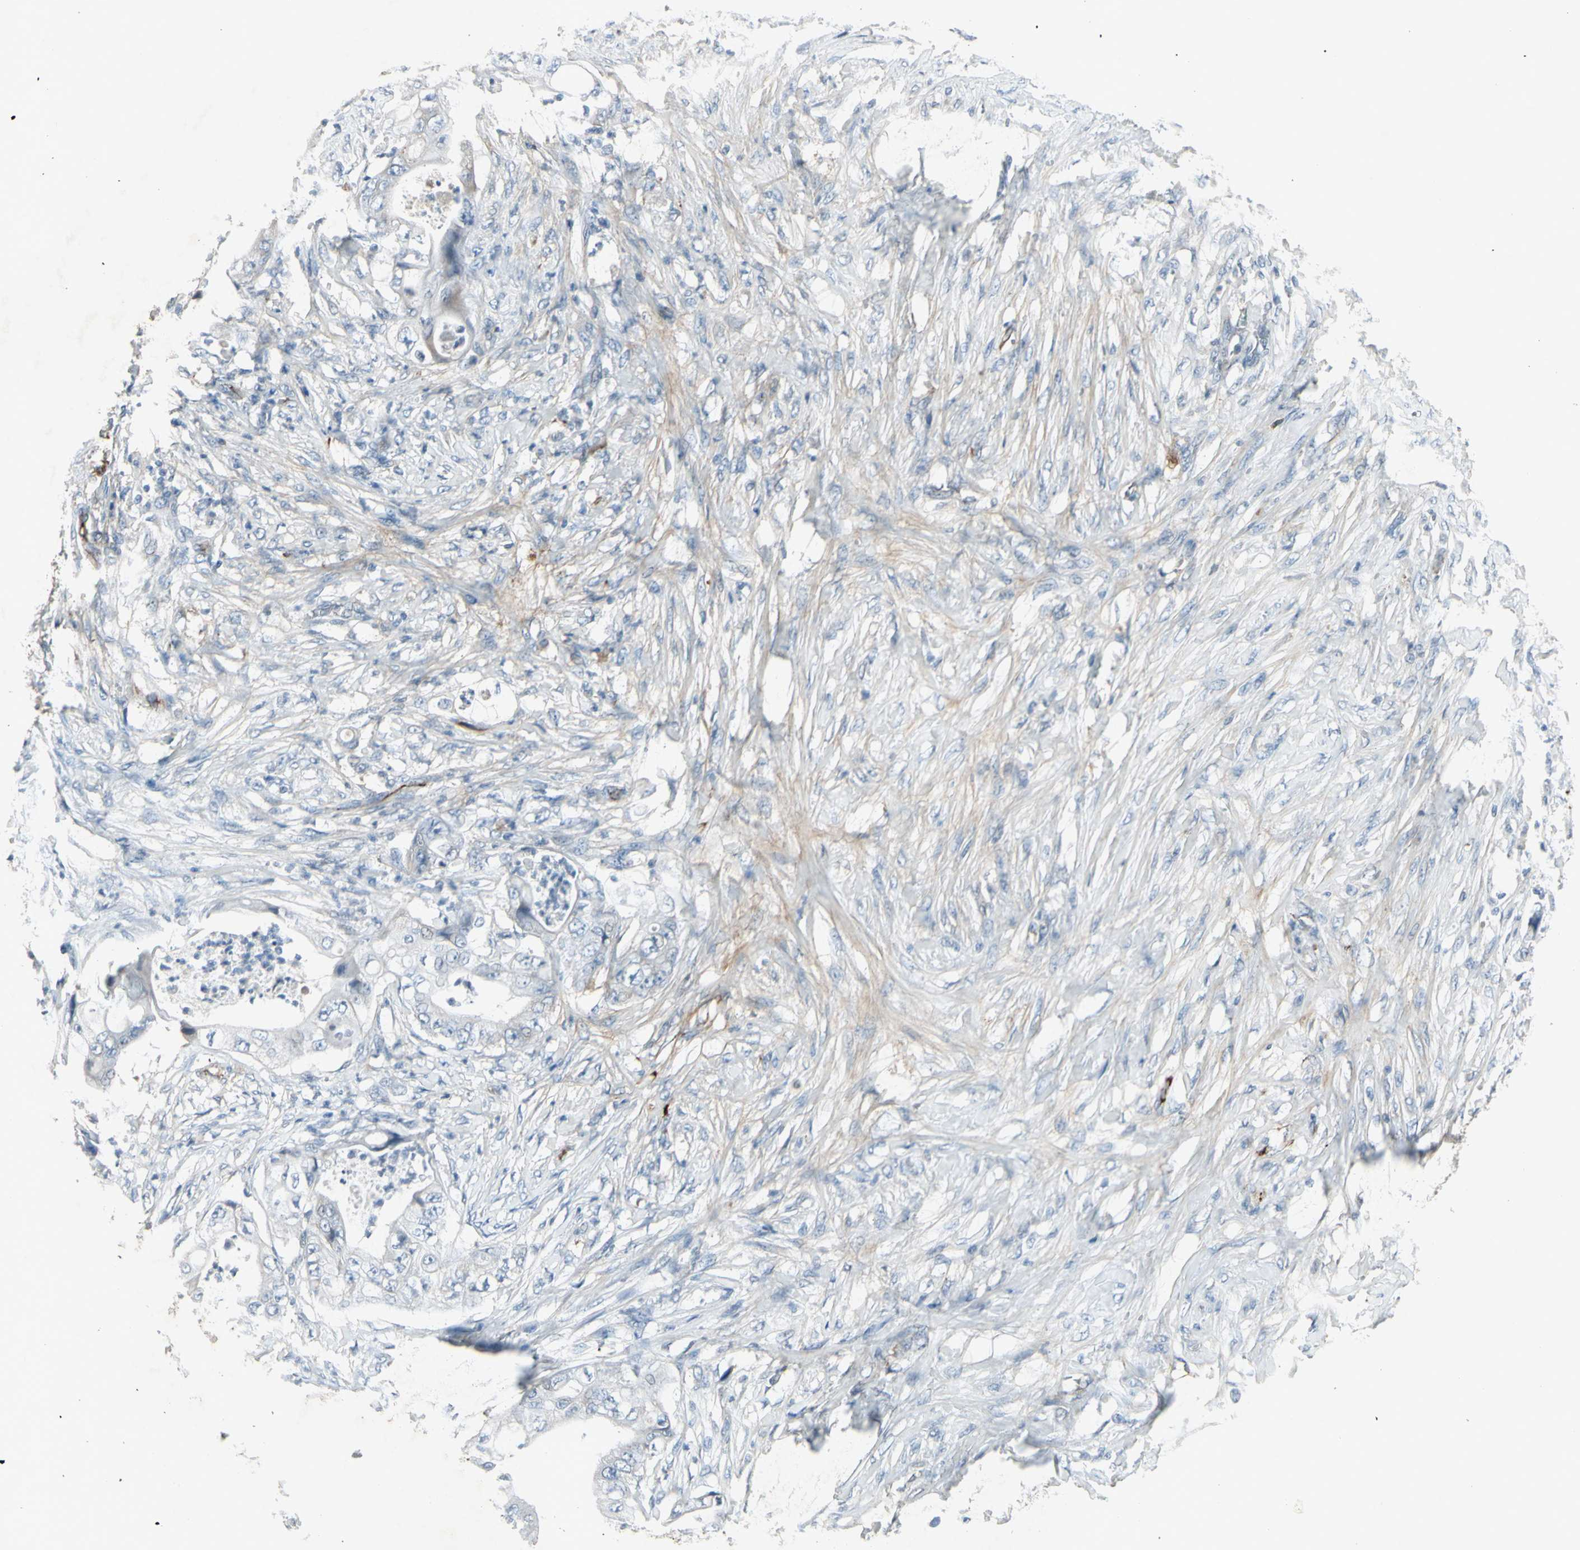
{"staining": {"intensity": "moderate", "quantity": "<25%", "location": "cytoplasmic/membranous"}, "tissue": "stomach cancer", "cell_type": "Tumor cells", "image_type": "cancer", "snomed": [{"axis": "morphology", "description": "Adenocarcinoma, NOS"}, {"axis": "topography", "description": "Stomach"}], "caption": "Brown immunohistochemical staining in human stomach cancer displays moderate cytoplasmic/membranous positivity in about <25% of tumor cells. The protein of interest is stained brown, and the nuclei are stained in blue (DAB IHC with brightfield microscopy, high magnification).", "gene": "IGHM", "patient": {"sex": "female", "age": 73}}